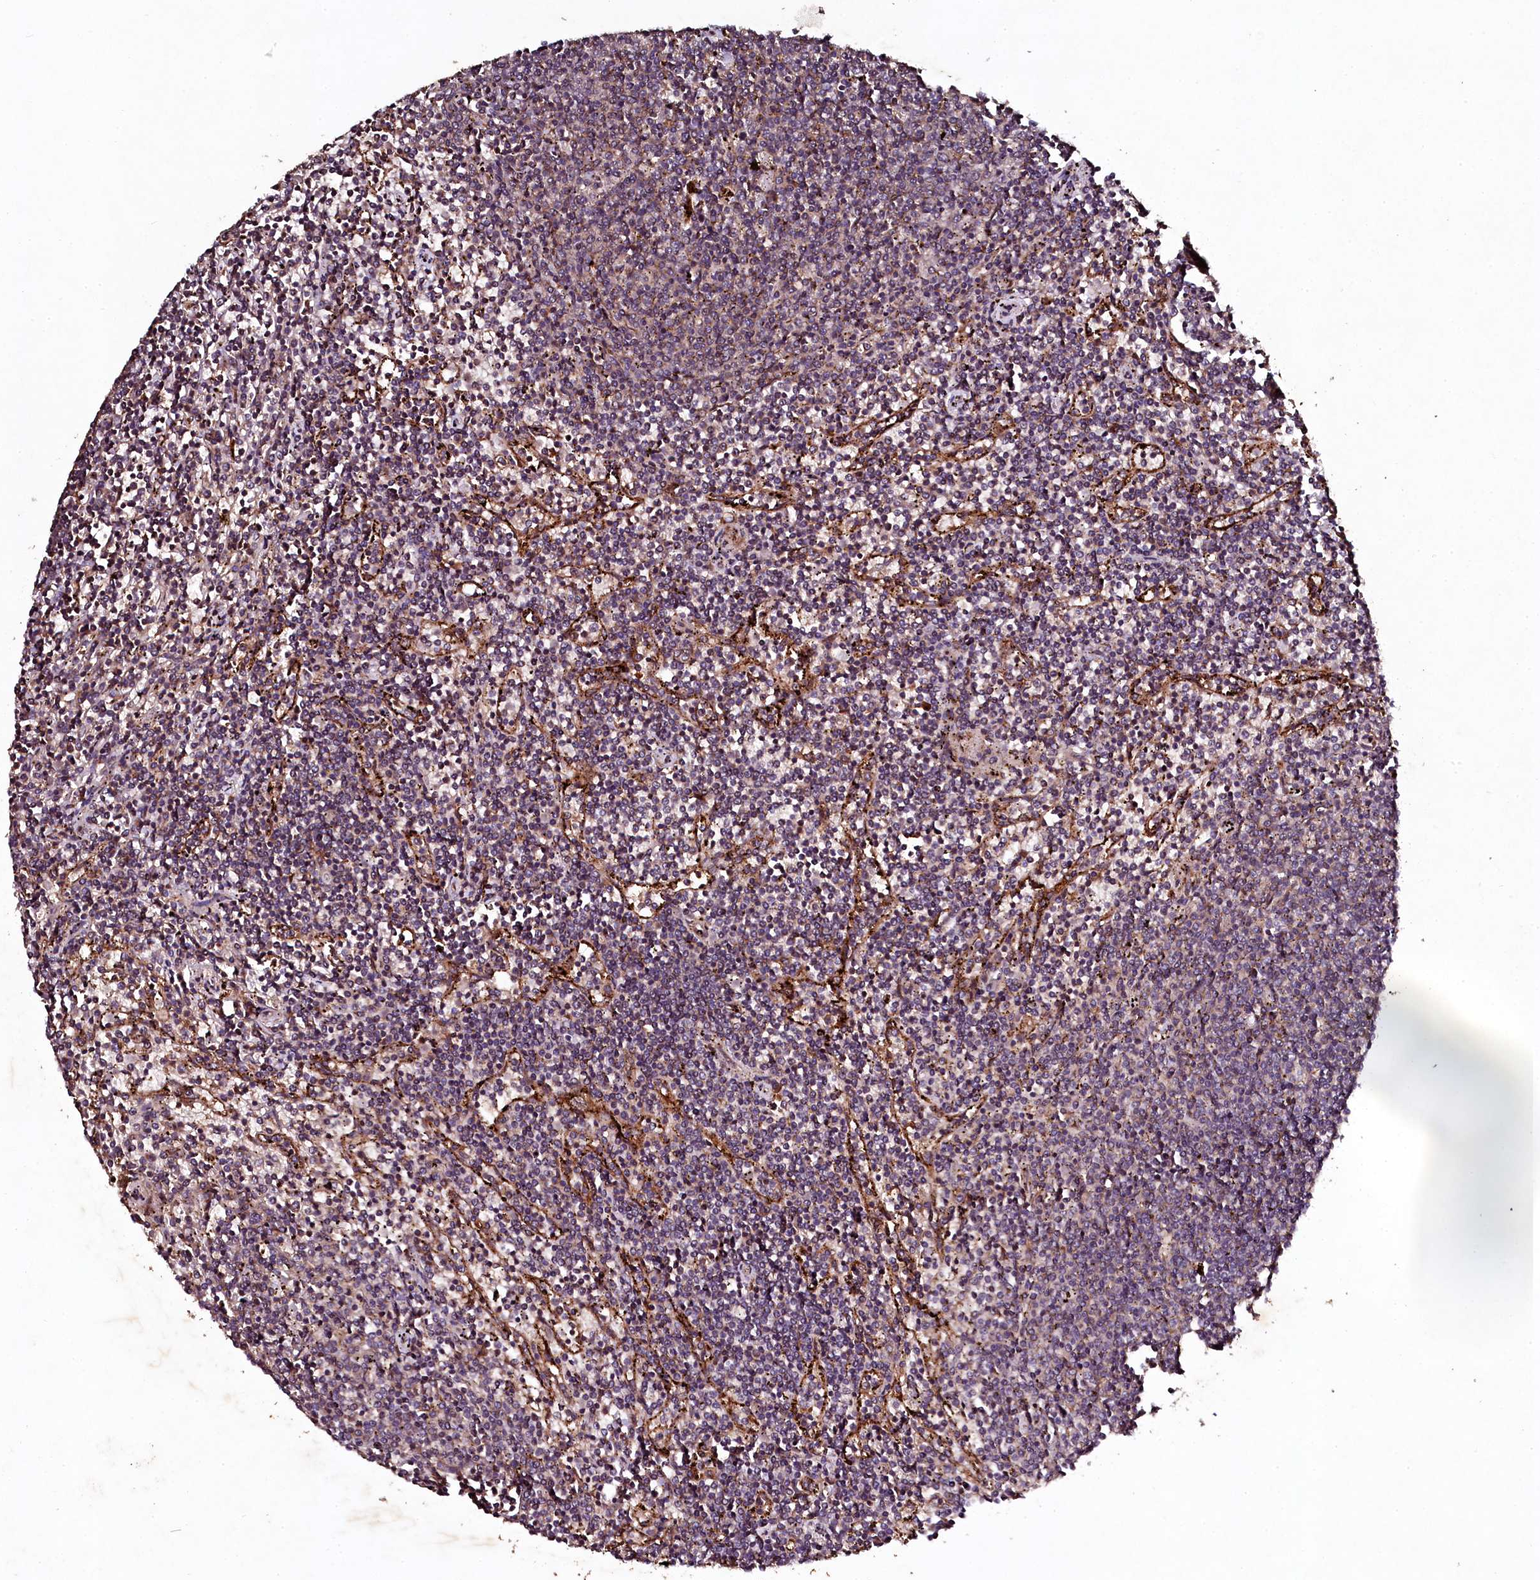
{"staining": {"intensity": "weak", "quantity": "<25%", "location": "cytoplasmic/membranous"}, "tissue": "lymphoma", "cell_type": "Tumor cells", "image_type": "cancer", "snomed": [{"axis": "morphology", "description": "Malignant lymphoma, non-Hodgkin's type, Low grade"}, {"axis": "topography", "description": "Spleen"}], "caption": "An immunohistochemistry (IHC) photomicrograph of lymphoma is shown. There is no staining in tumor cells of lymphoma.", "gene": "SEC24C", "patient": {"sex": "female", "age": 50}}